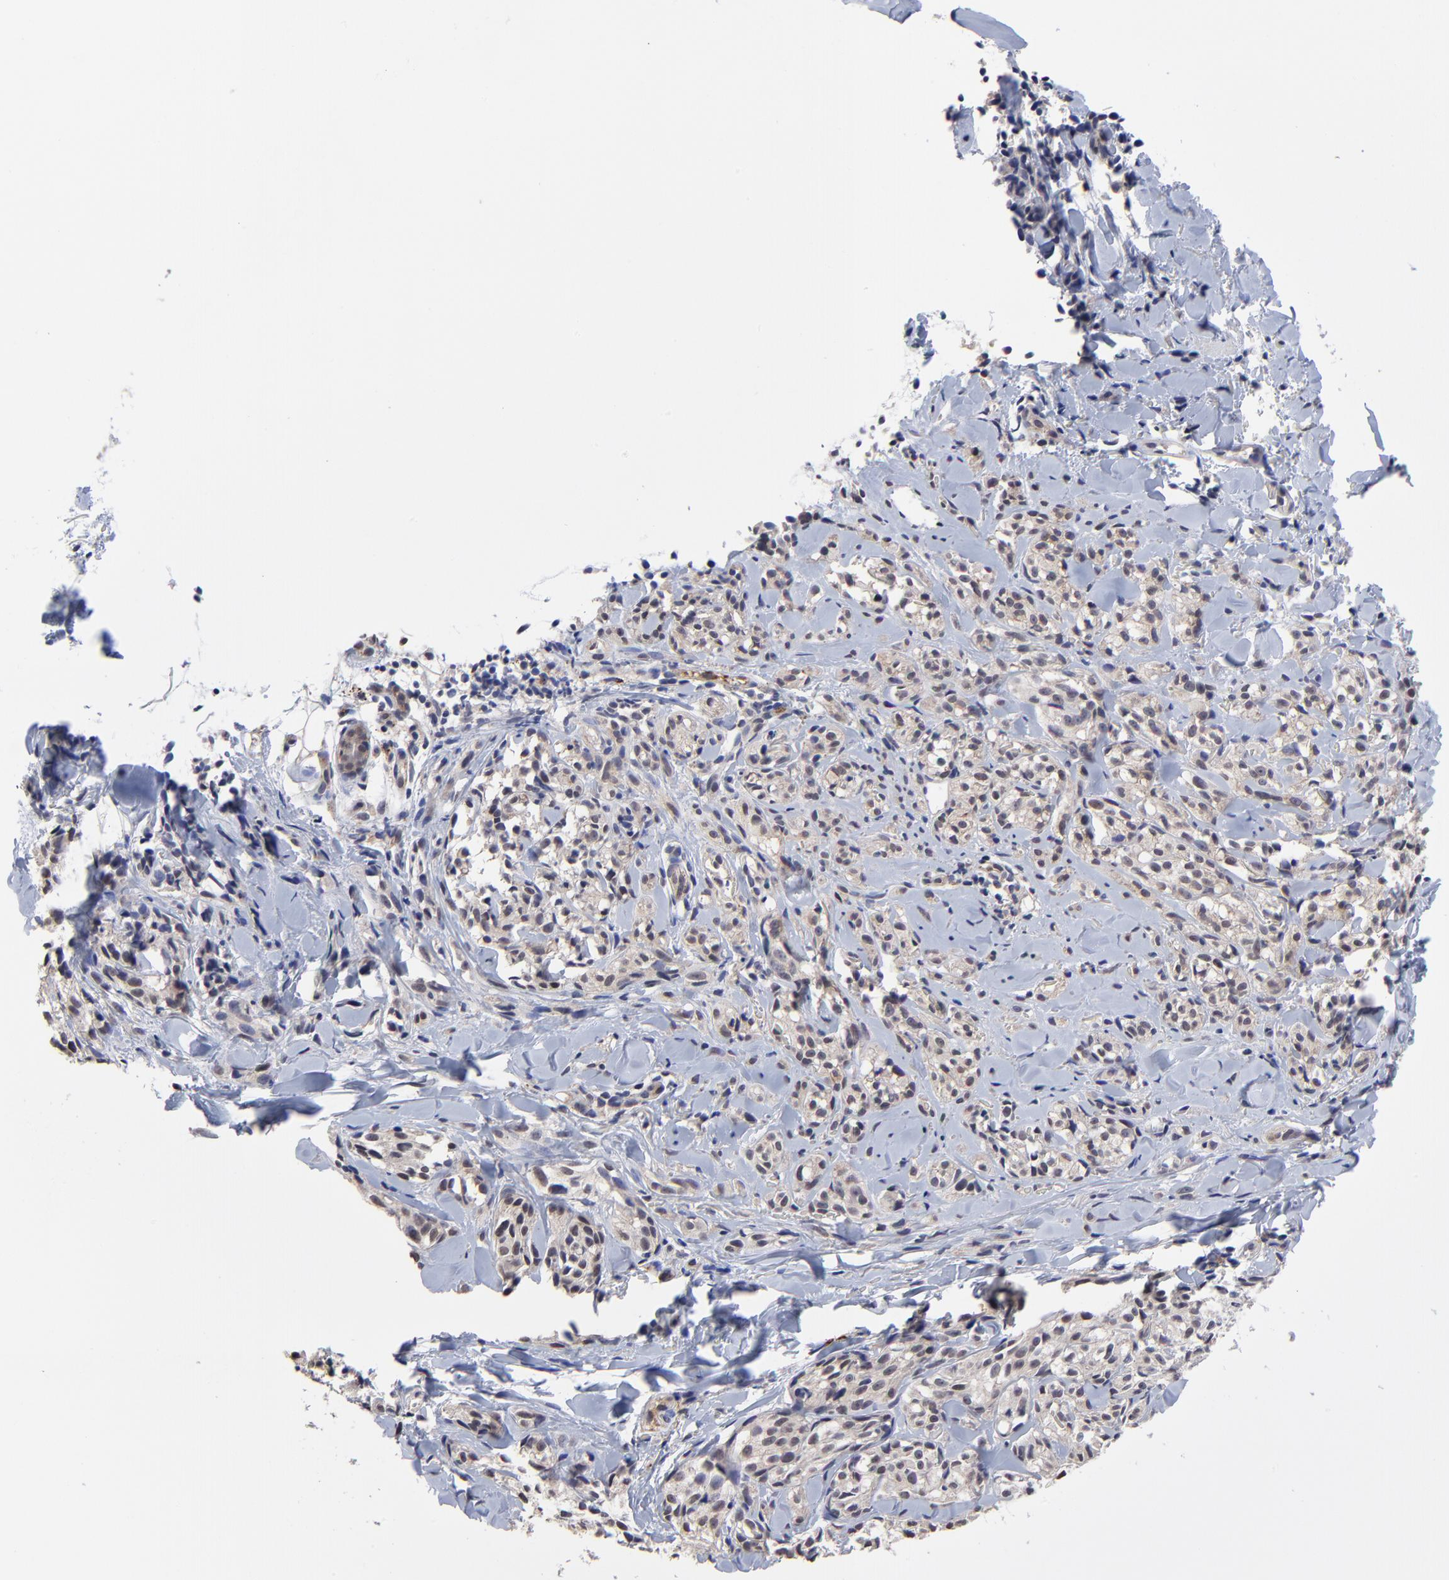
{"staining": {"intensity": "weak", "quantity": "<25%", "location": "cytoplasmic/membranous"}, "tissue": "melanoma", "cell_type": "Tumor cells", "image_type": "cancer", "snomed": [{"axis": "morphology", "description": "Malignant melanoma, Metastatic site"}, {"axis": "topography", "description": "Skin"}], "caption": "Immunohistochemistry photomicrograph of human melanoma stained for a protein (brown), which reveals no expression in tumor cells. The staining is performed using DAB brown chromogen with nuclei counter-stained in using hematoxylin.", "gene": "PDE4B", "patient": {"sex": "female", "age": 66}}